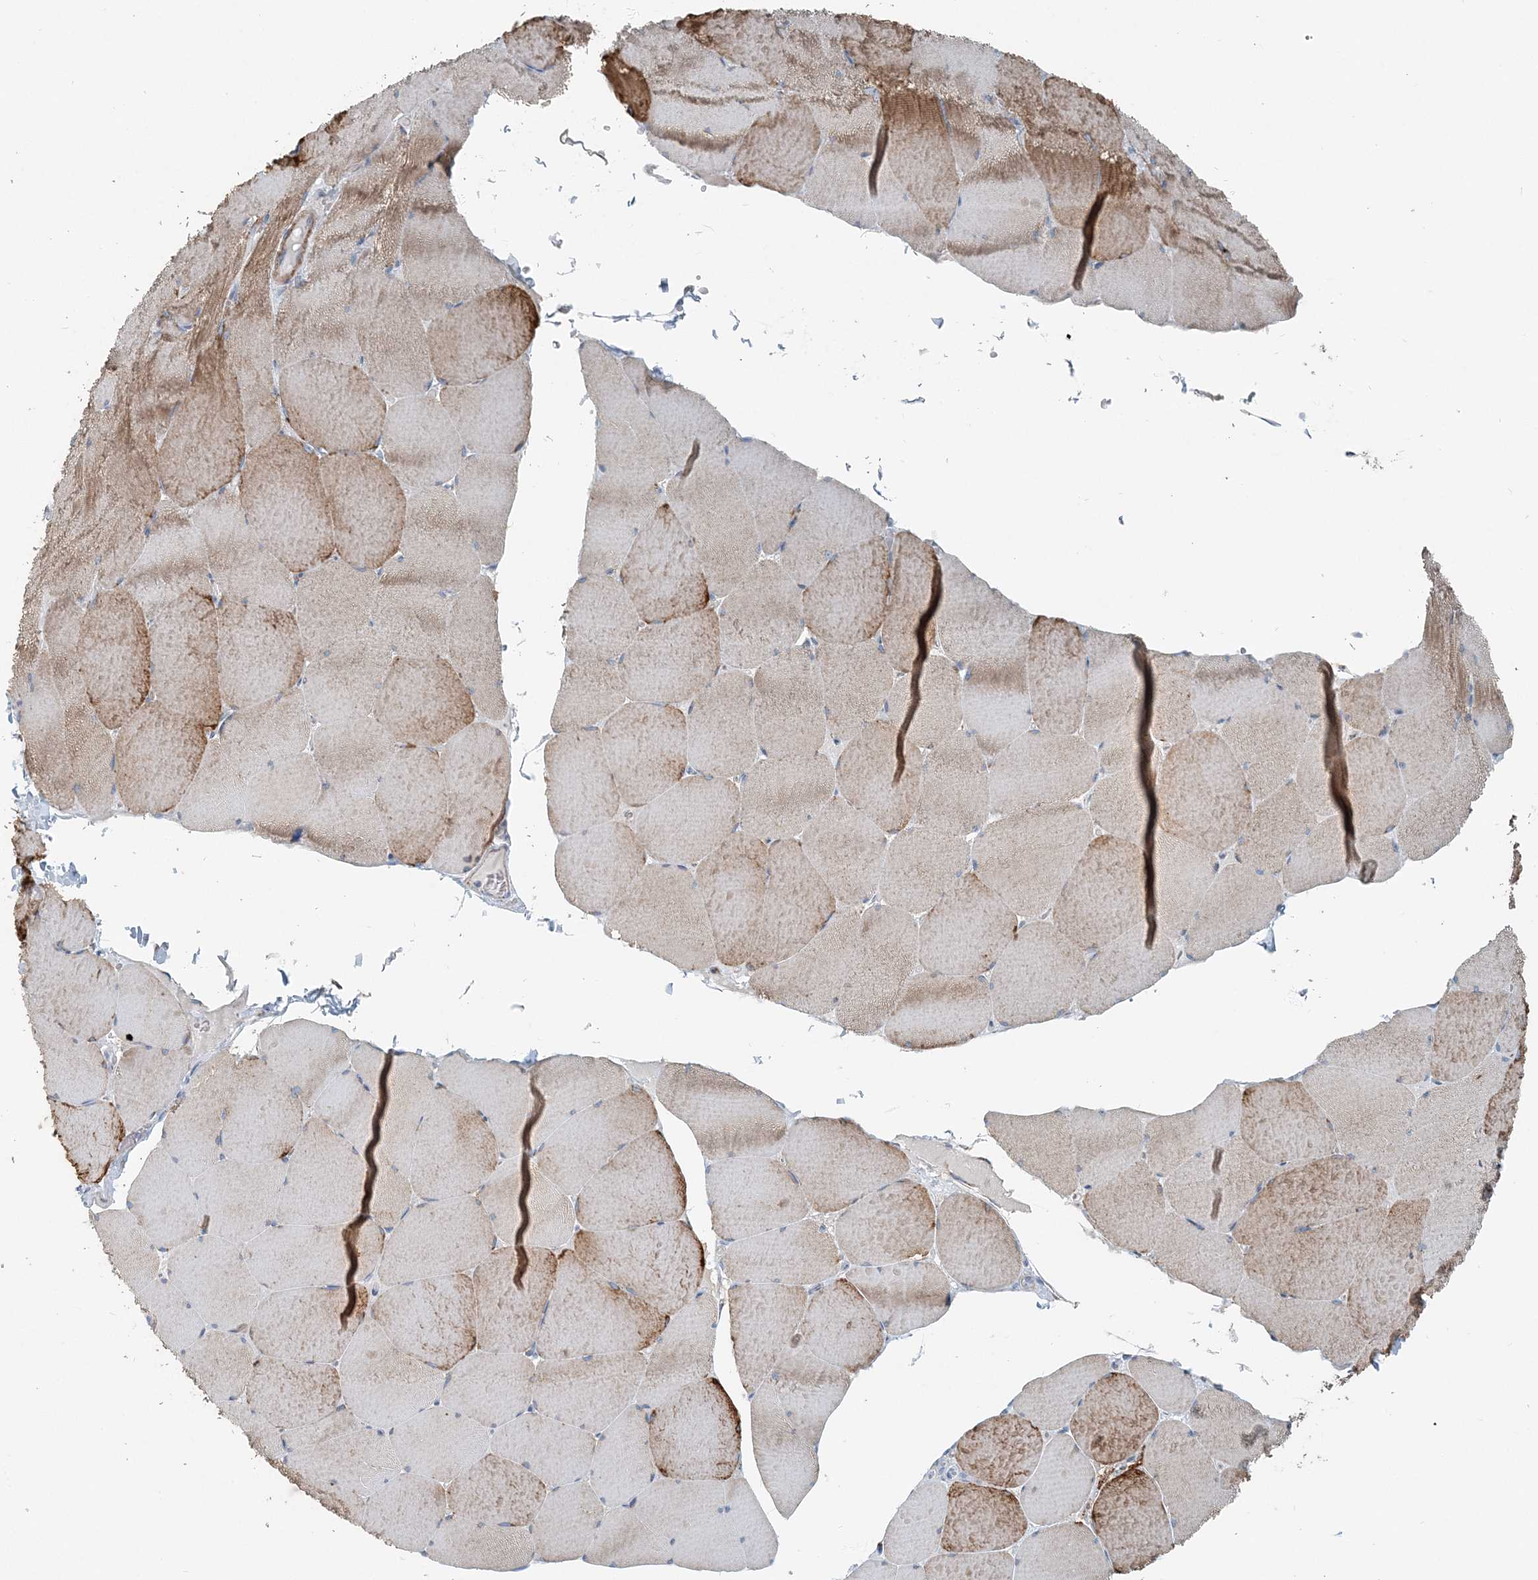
{"staining": {"intensity": "moderate", "quantity": ">75%", "location": "cytoplasmic/membranous"}, "tissue": "skeletal muscle", "cell_type": "Myocytes", "image_type": "normal", "snomed": [{"axis": "morphology", "description": "Normal tissue, NOS"}, {"axis": "topography", "description": "Skeletal muscle"}, {"axis": "topography", "description": "Head-Neck"}], "caption": "Skeletal muscle stained with a brown dye shows moderate cytoplasmic/membranous positive staining in about >75% of myocytes.", "gene": "INTU", "patient": {"sex": "male", "age": 66}}